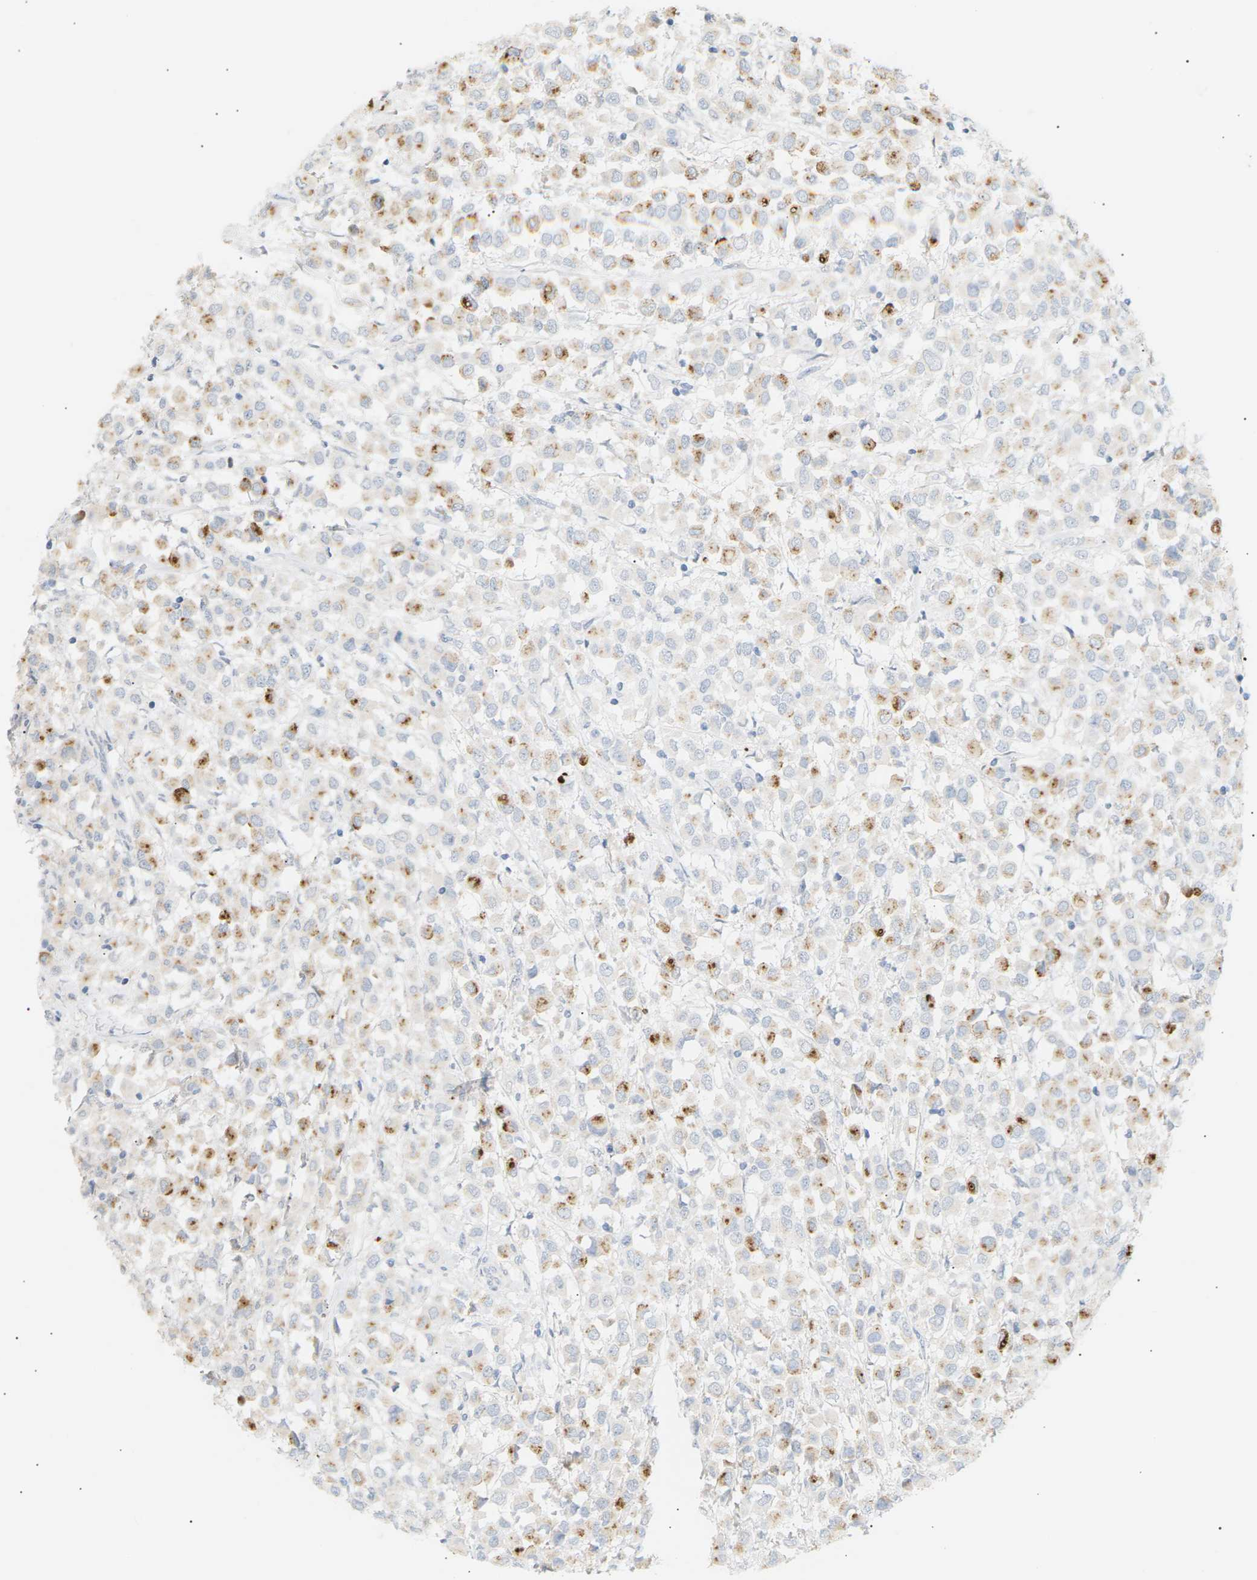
{"staining": {"intensity": "moderate", "quantity": "25%-75%", "location": "cytoplasmic/membranous"}, "tissue": "breast cancer", "cell_type": "Tumor cells", "image_type": "cancer", "snomed": [{"axis": "morphology", "description": "Duct carcinoma"}, {"axis": "topography", "description": "Breast"}], "caption": "Human intraductal carcinoma (breast) stained with a protein marker demonstrates moderate staining in tumor cells.", "gene": "CLU", "patient": {"sex": "female", "age": 61}}